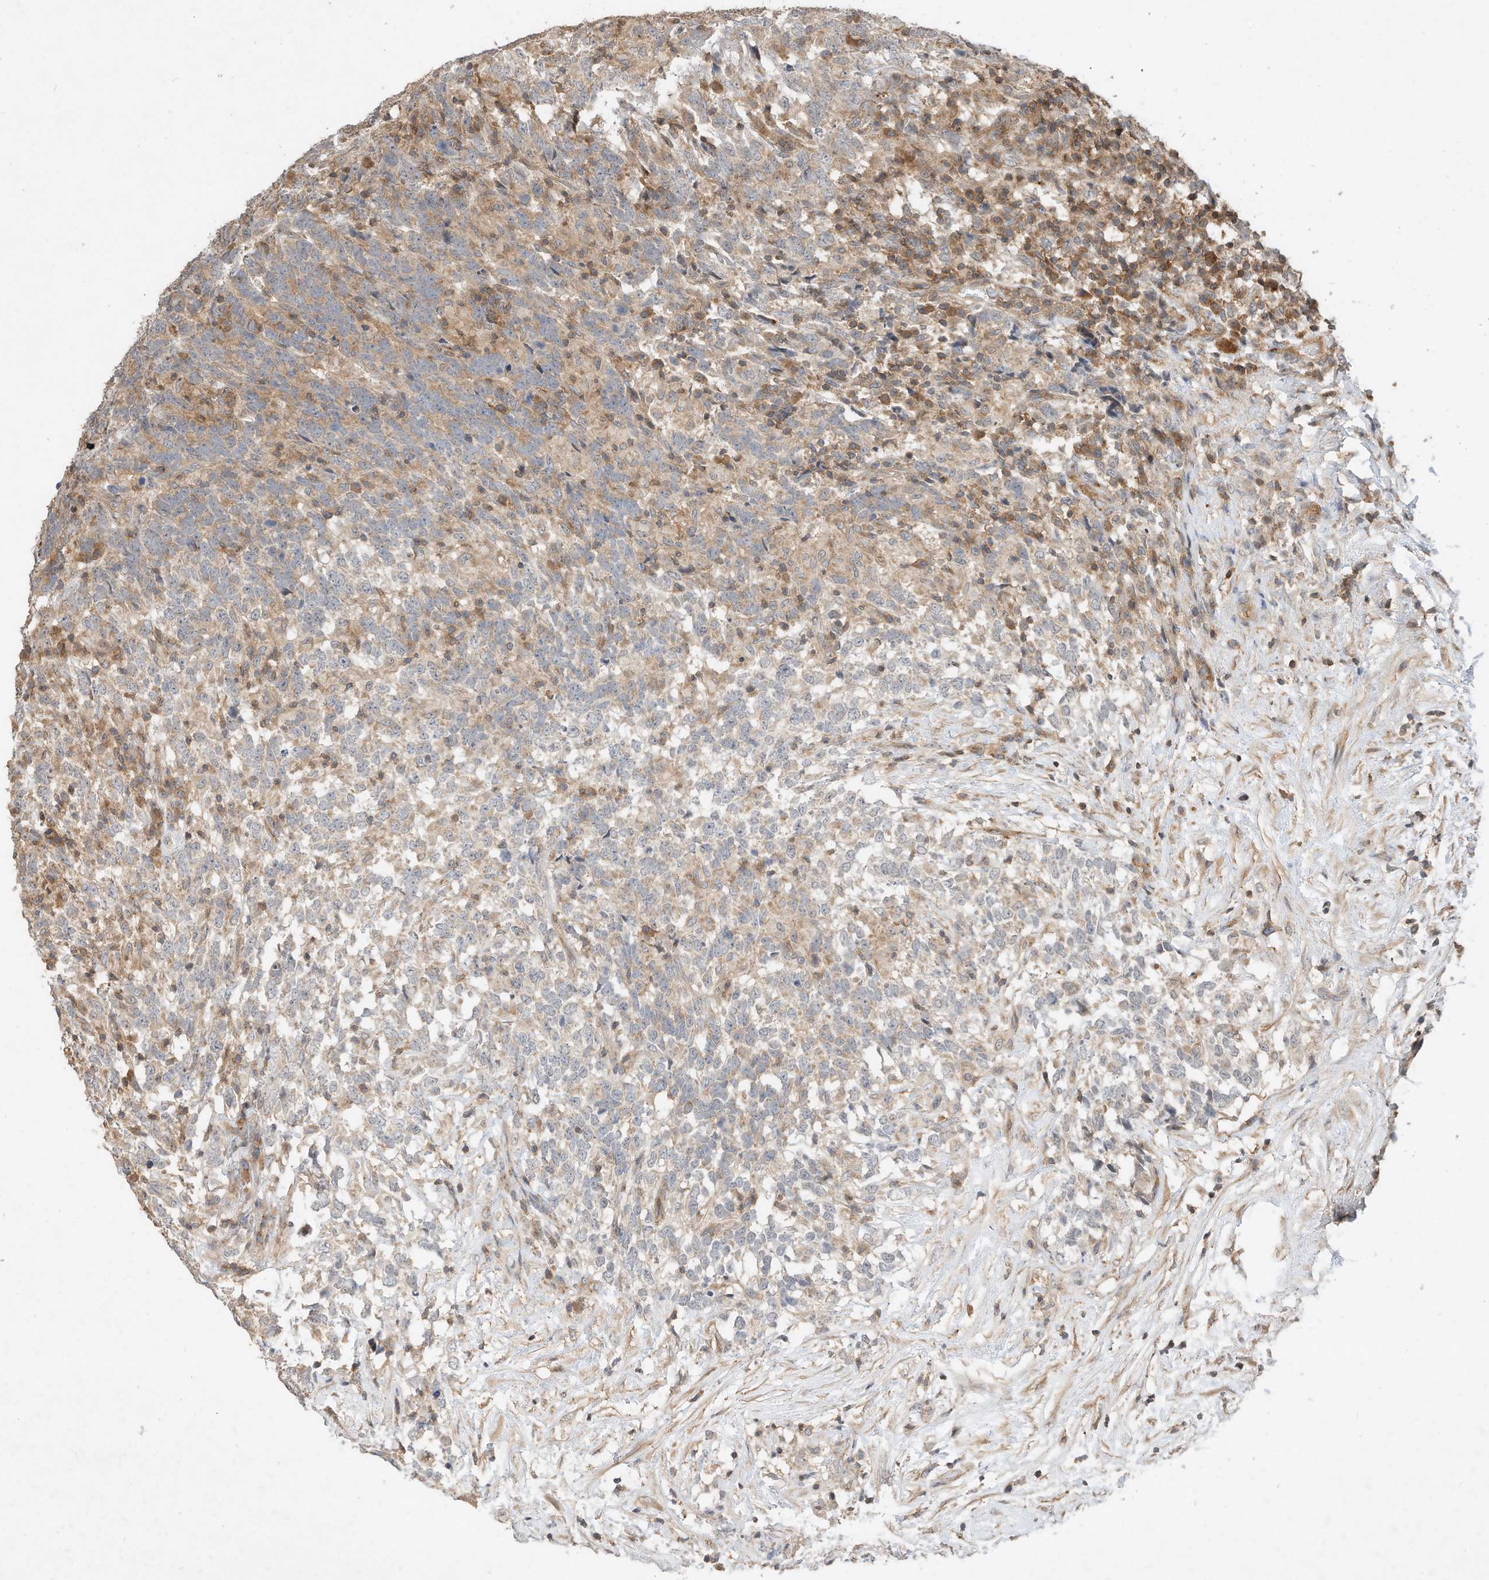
{"staining": {"intensity": "weak", "quantity": "25%-75%", "location": "cytoplasmic/membranous"}, "tissue": "testis cancer", "cell_type": "Tumor cells", "image_type": "cancer", "snomed": [{"axis": "morphology", "description": "Carcinoma, Embryonal, NOS"}, {"axis": "topography", "description": "Testis"}], "caption": "Human testis embryonal carcinoma stained with a brown dye shows weak cytoplasmic/membranous positive positivity in approximately 25%-75% of tumor cells.", "gene": "CPAMD8", "patient": {"sex": "male", "age": 26}}